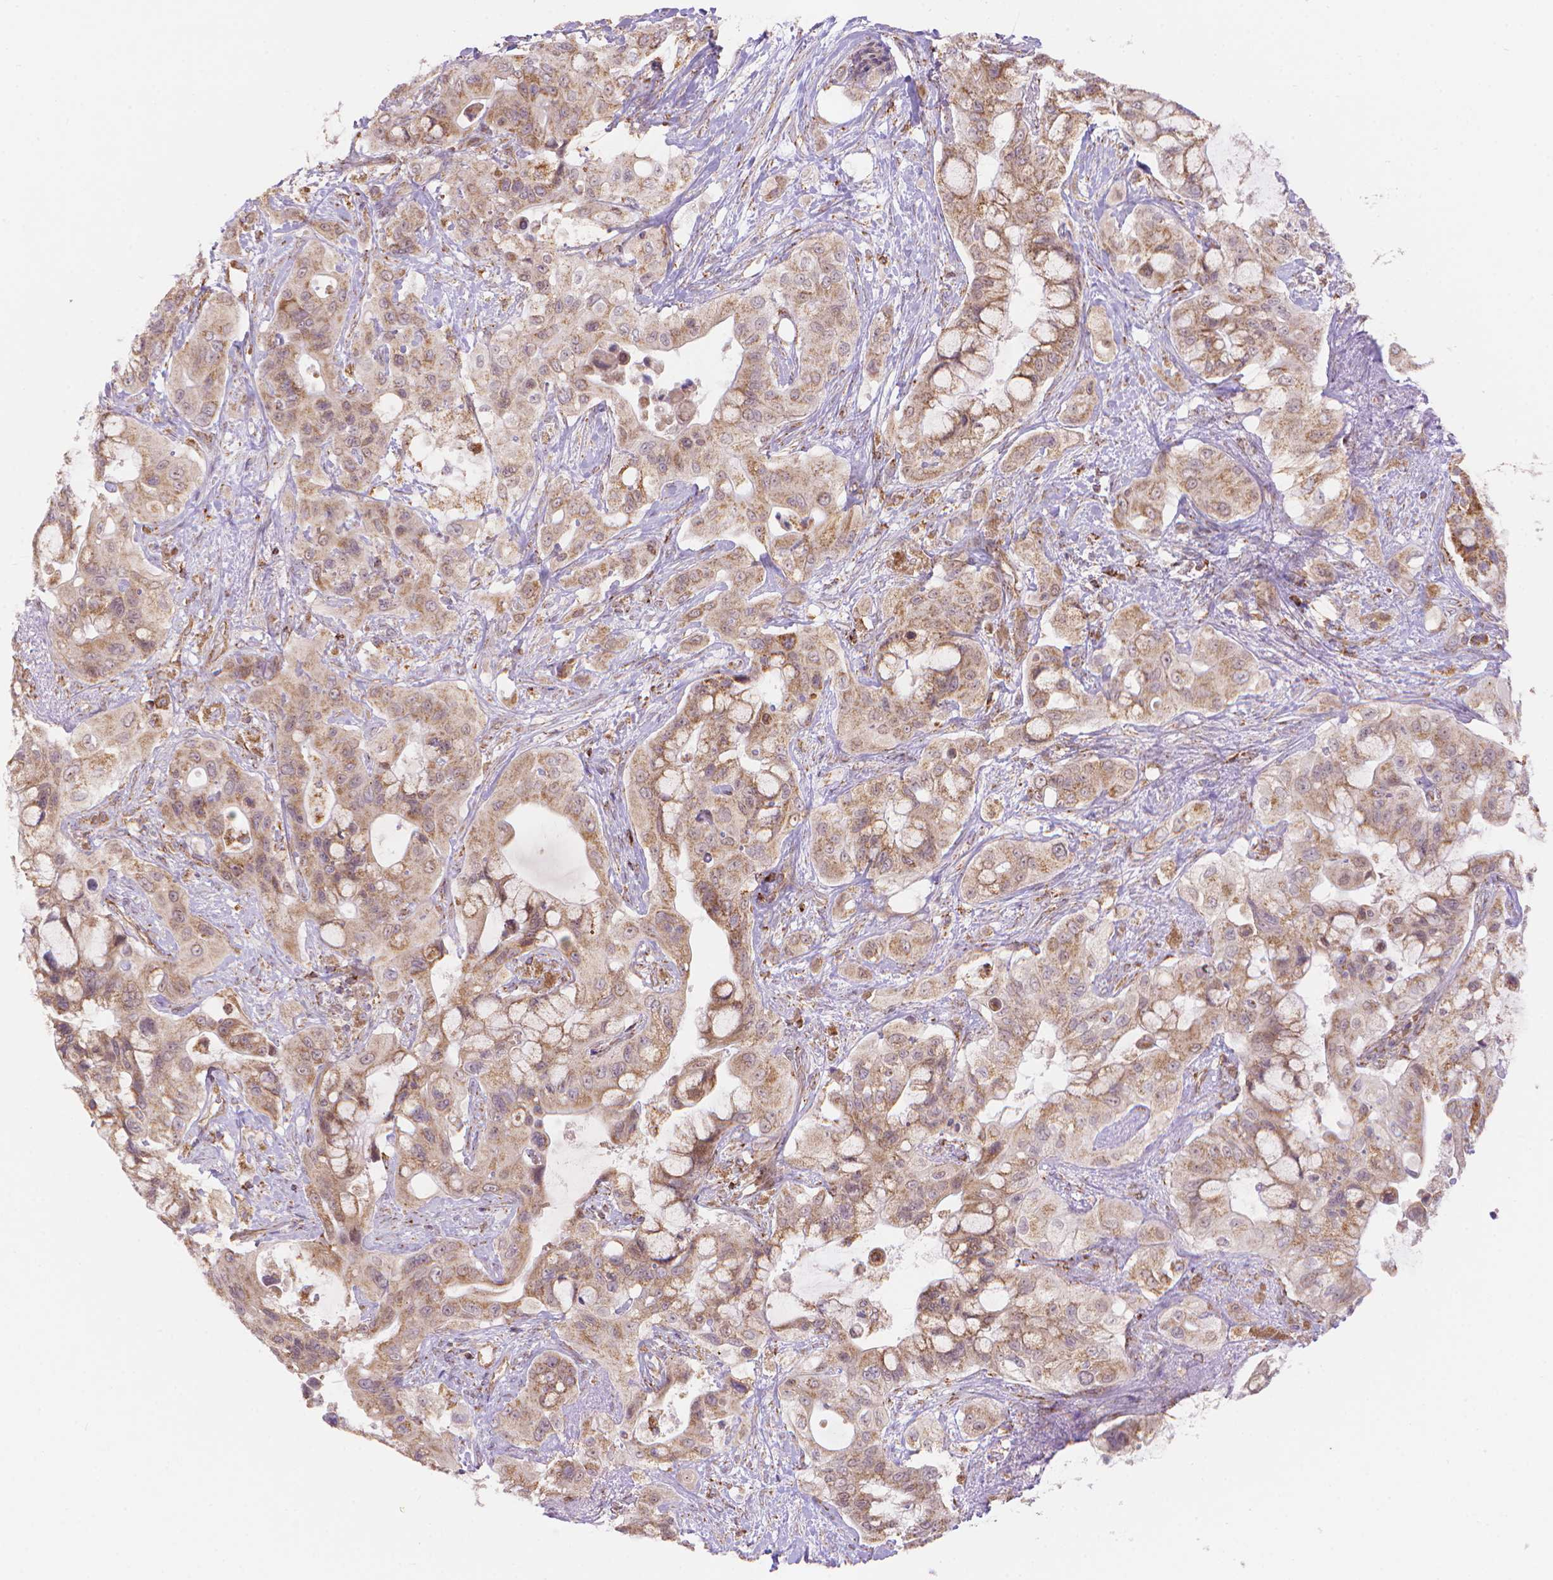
{"staining": {"intensity": "moderate", "quantity": ">75%", "location": "cytoplasmic/membranous"}, "tissue": "pancreatic cancer", "cell_type": "Tumor cells", "image_type": "cancer", "snomed": [{"axis": "morphology", "description": "Adenocarcinoma, NOS"}, {"axis": "topography", "description": "Pancreas"}], "caption": "An immunohistochemistry (IHC) micrograph of neoplastic tissue is shown. Protein staining in brown highlights moderate cytoplasmic/membranous positivity in pancreatic adenocarcinoma within tumor cells. (DAB IHC, brown staining for protein, blue staining for nuclei).", "gene": "CYYR1", "patient": {"sex": "male", "age": 71}}